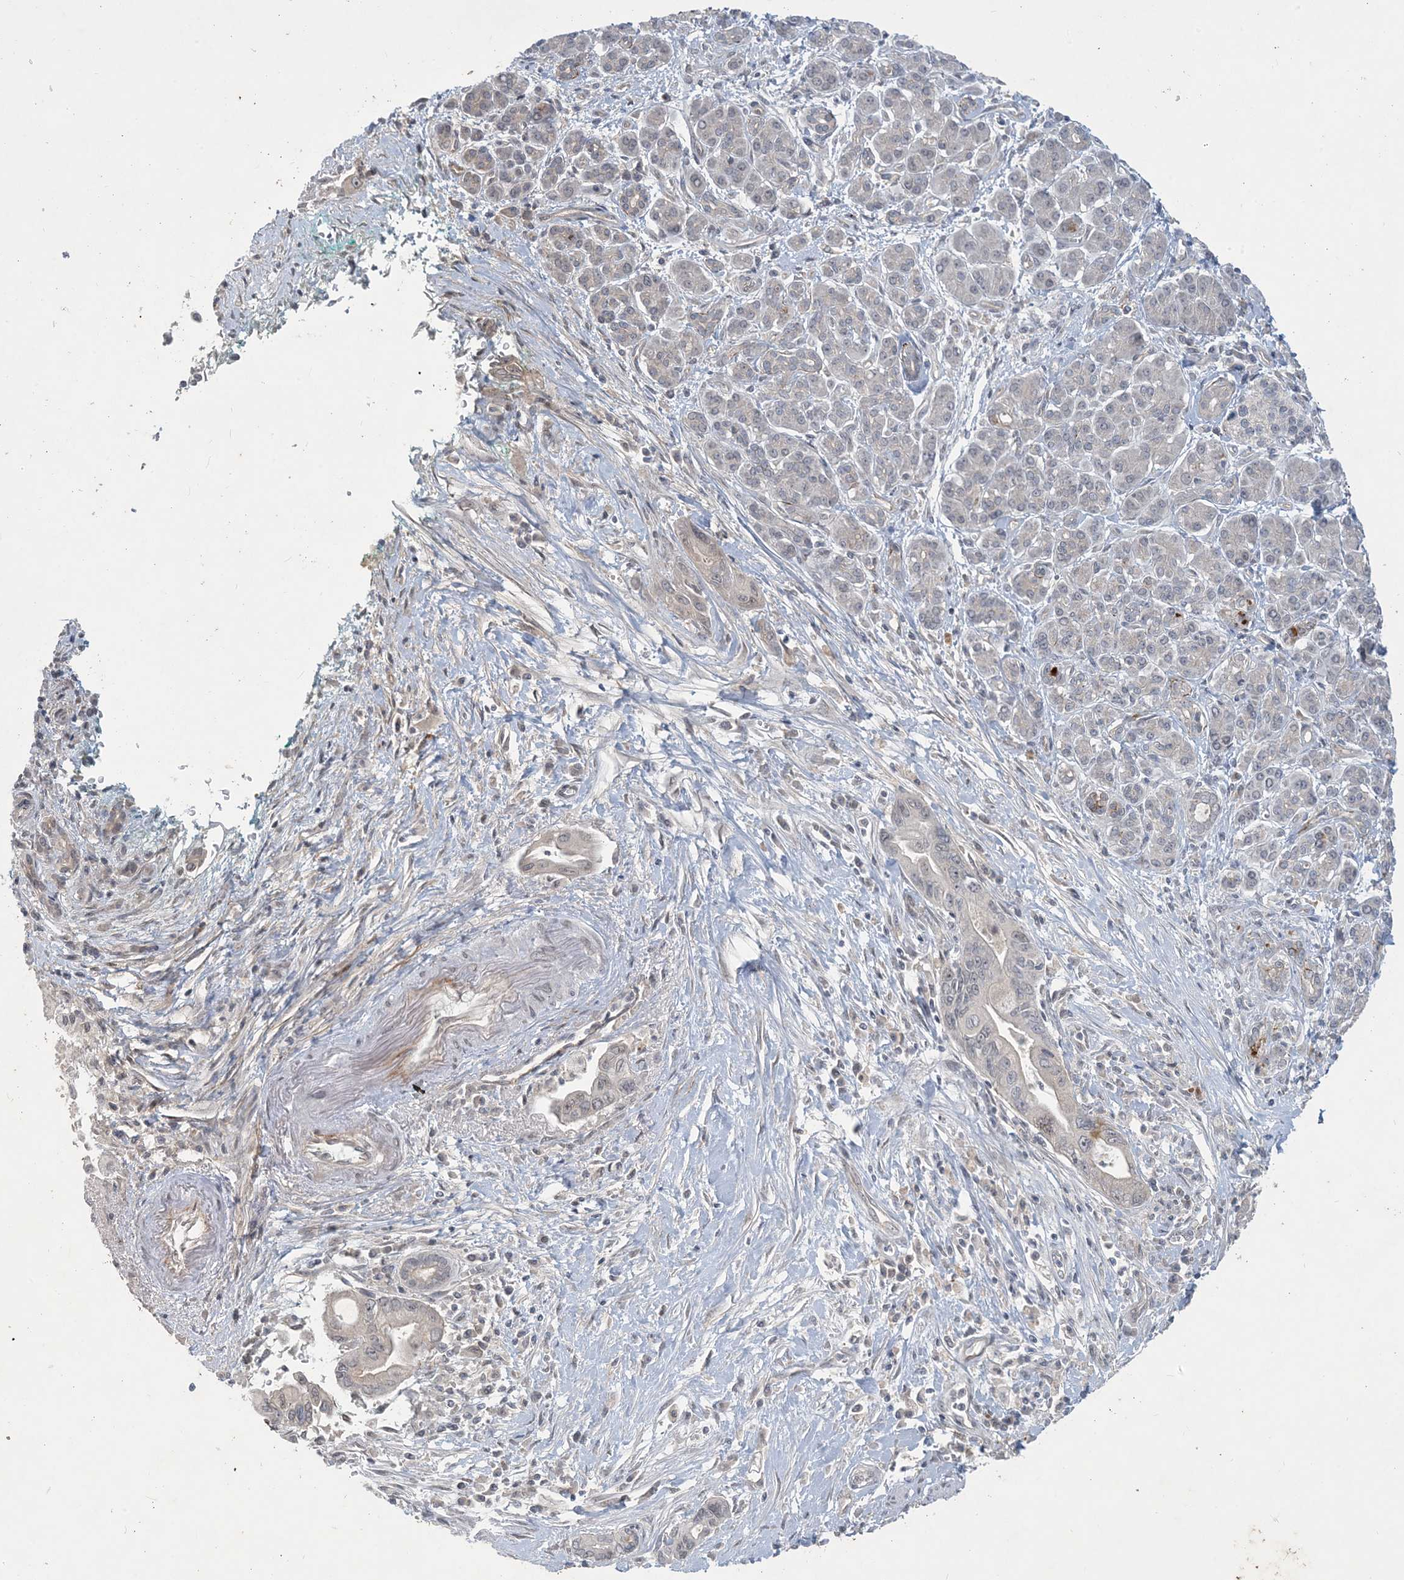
{"staining": {"intensity": "negative", "quantity": "none", "location": "none"}, "tissue": "pancreatic cancer", "cell_type": "Tumor cells", "image_type": "cancer", "snomed": [{"axis": "morphology", "description": "Adenocarcinoma, NOS"}, {"axis": "topography", "description": "Pancreas"}], "caption": "DAB immunohistochemical staining of adenocarcinoma (pancreatic) exhibits no significant expression in tumor cells. Nuclei are stained in blue.", "gene": "CDS1", "patient": {"sex": "male", "age": 78}}